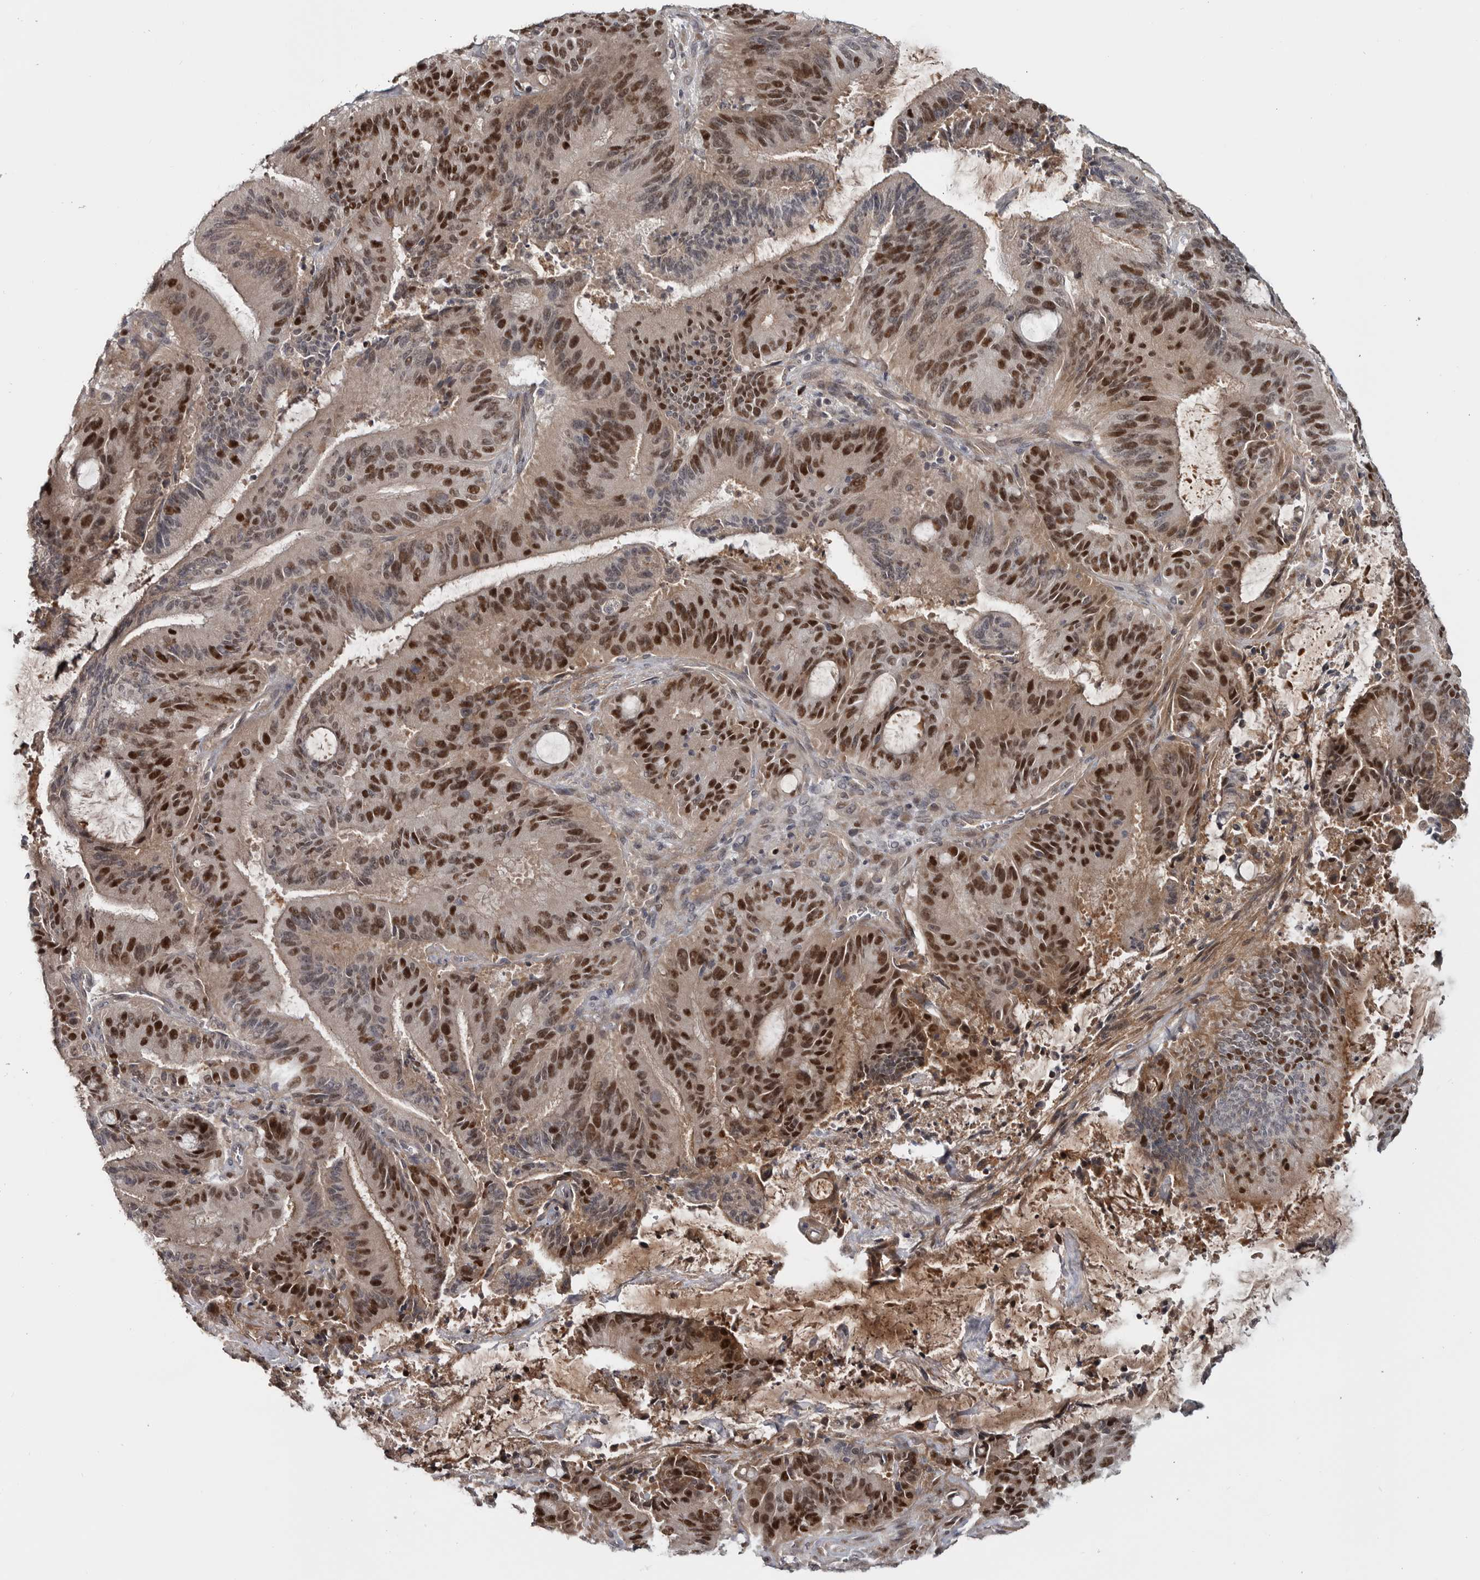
{"staining": {"intensity": "strong", "quantity": ">75%", "location": "nuclear"}, "tissue": "liver cancer", "cell_type": "Tumor cells", "image_type": "cancer", "snomed": [{"axis": "morphology", "description": "Normal tissue, NOS"}, {"axis": "morphology", "description": "Cholangiocarcinoma"}, {"axis": "topography", "description": "Liver"}, {"axis": "topography", "description": "Peripheral nerve tissue"}], "caption": "A histopathology image of liver cholangiocarcinoma stained for a protein displays strong nuclear brown staining in tumor cells. (DAB (3,3'-diaminobenzidine) IHC with brightfield microscopy, high magnification).", "gene": "ZNF277", "patient": {"sex": "female", "age": 73}}